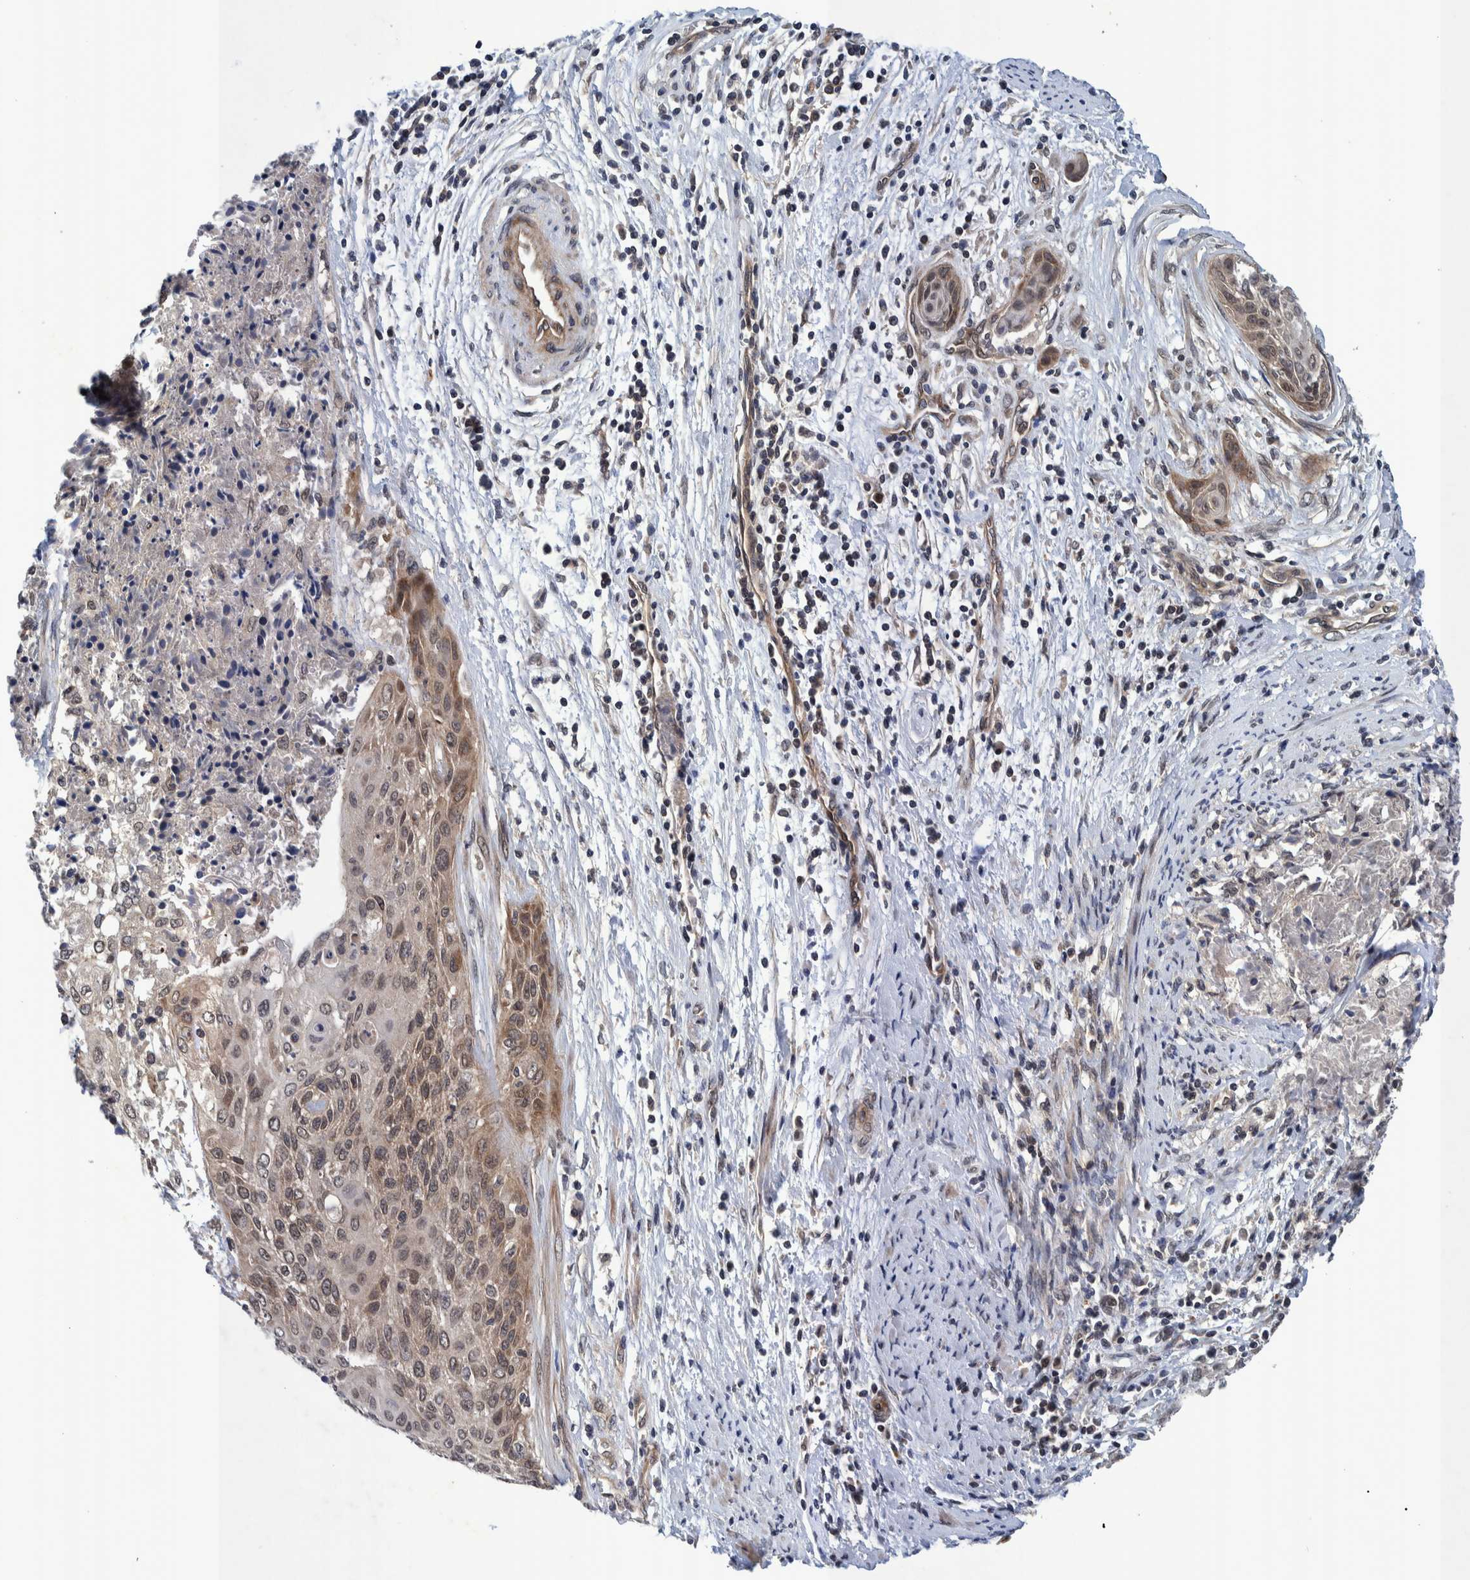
{"staining": {"intensity": "moderate", "quantity": ">75%", "location": "cytoplasmic/membranous"}, "tissue": "cervical cancer", "cell_type": "Tumor cells", "image_type": "cancer", "snomed": [{"axis": "morphology", "description": "Squamous cell carcinoma, NOS"}, {"axis": "topography", "description": "Cervix"}], "caption": "A micrograph of cervical squamous cell carcinoma stained for a protein reveals moderate cytoplasmic/membranous brown staining in tumor cells.", "gene": "MRPS7", "patient": {"sex": "female", "age": 55}}